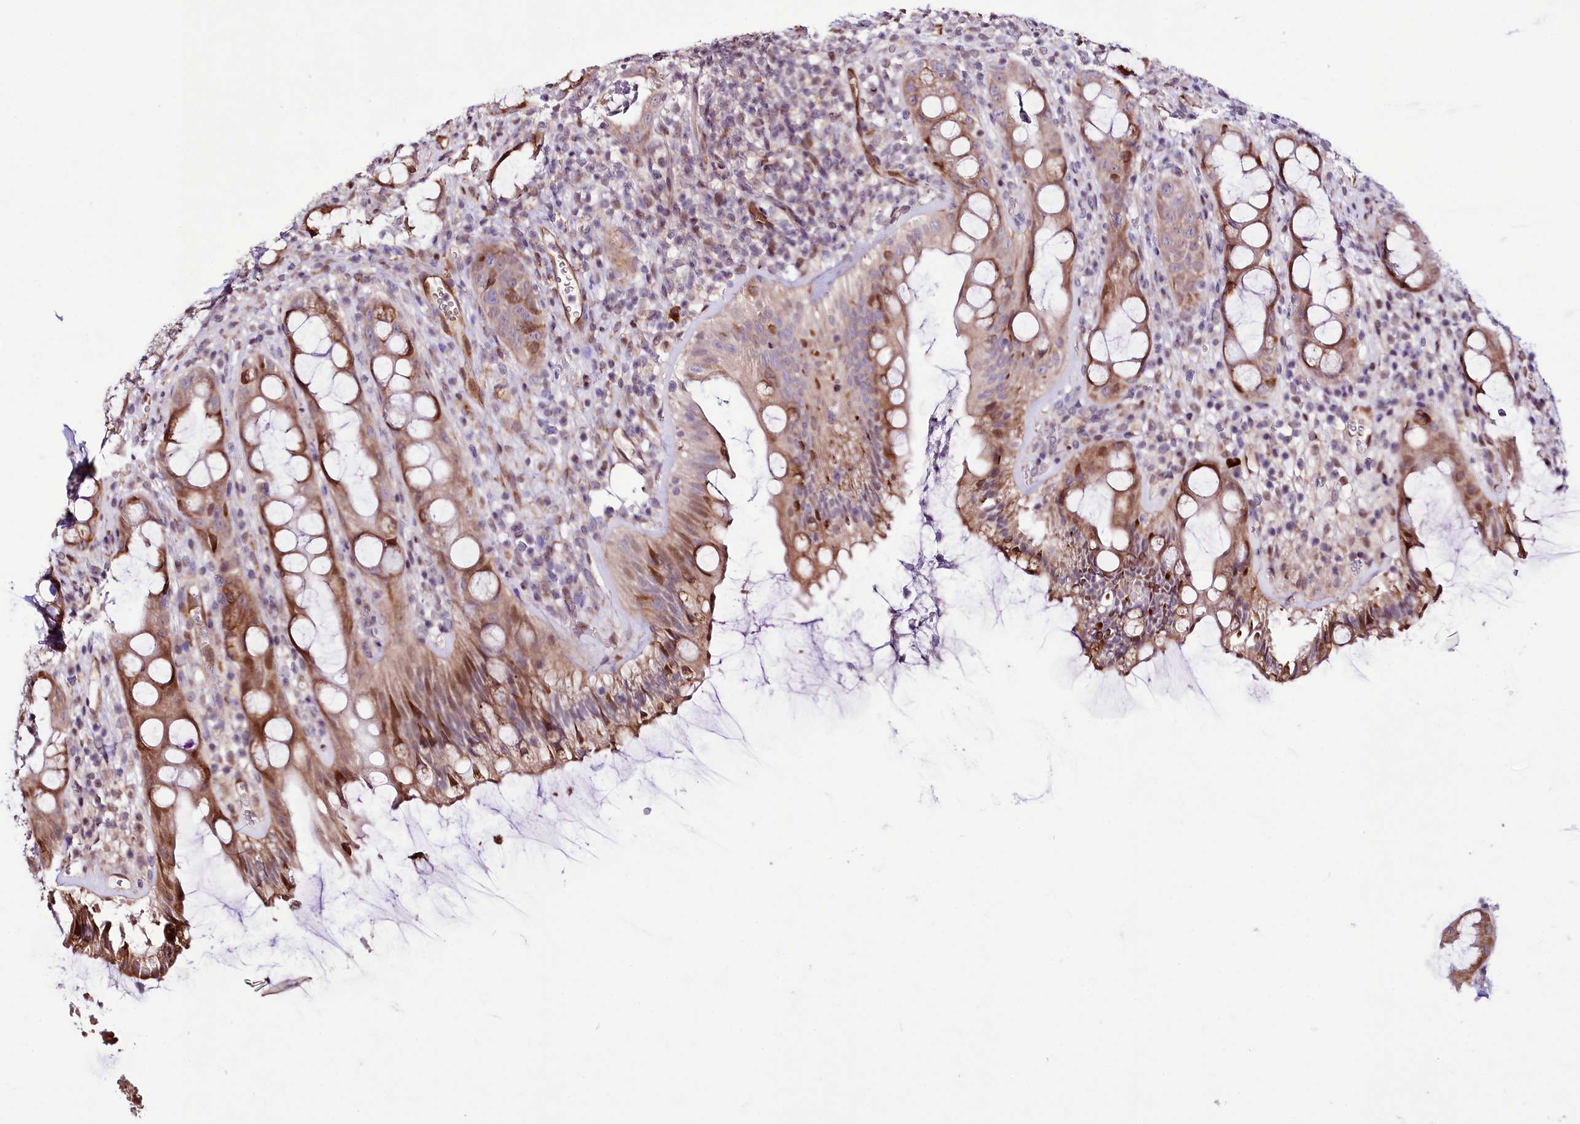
{"staining": {"intensity": "moderate", "quantity": ">75%", "location": "cytoplasmic/membranous"}, "tissue": "rectum", "cell_type": "Glandular cells", "image_type": "normal", "snomed": [{"axis": "morphology", "description": "Normal tissue, NOS"}, {"axis": "topography", "description": "Rectum"}], "caption": "About >75% of glandular cells in normal human rectum exhibit moderate cytoplasmic/membranous protein staining as visualized by brown immunohistochemical staining.", "gene": "CUTC", "patient": {"sex": "female", "age": 57}}